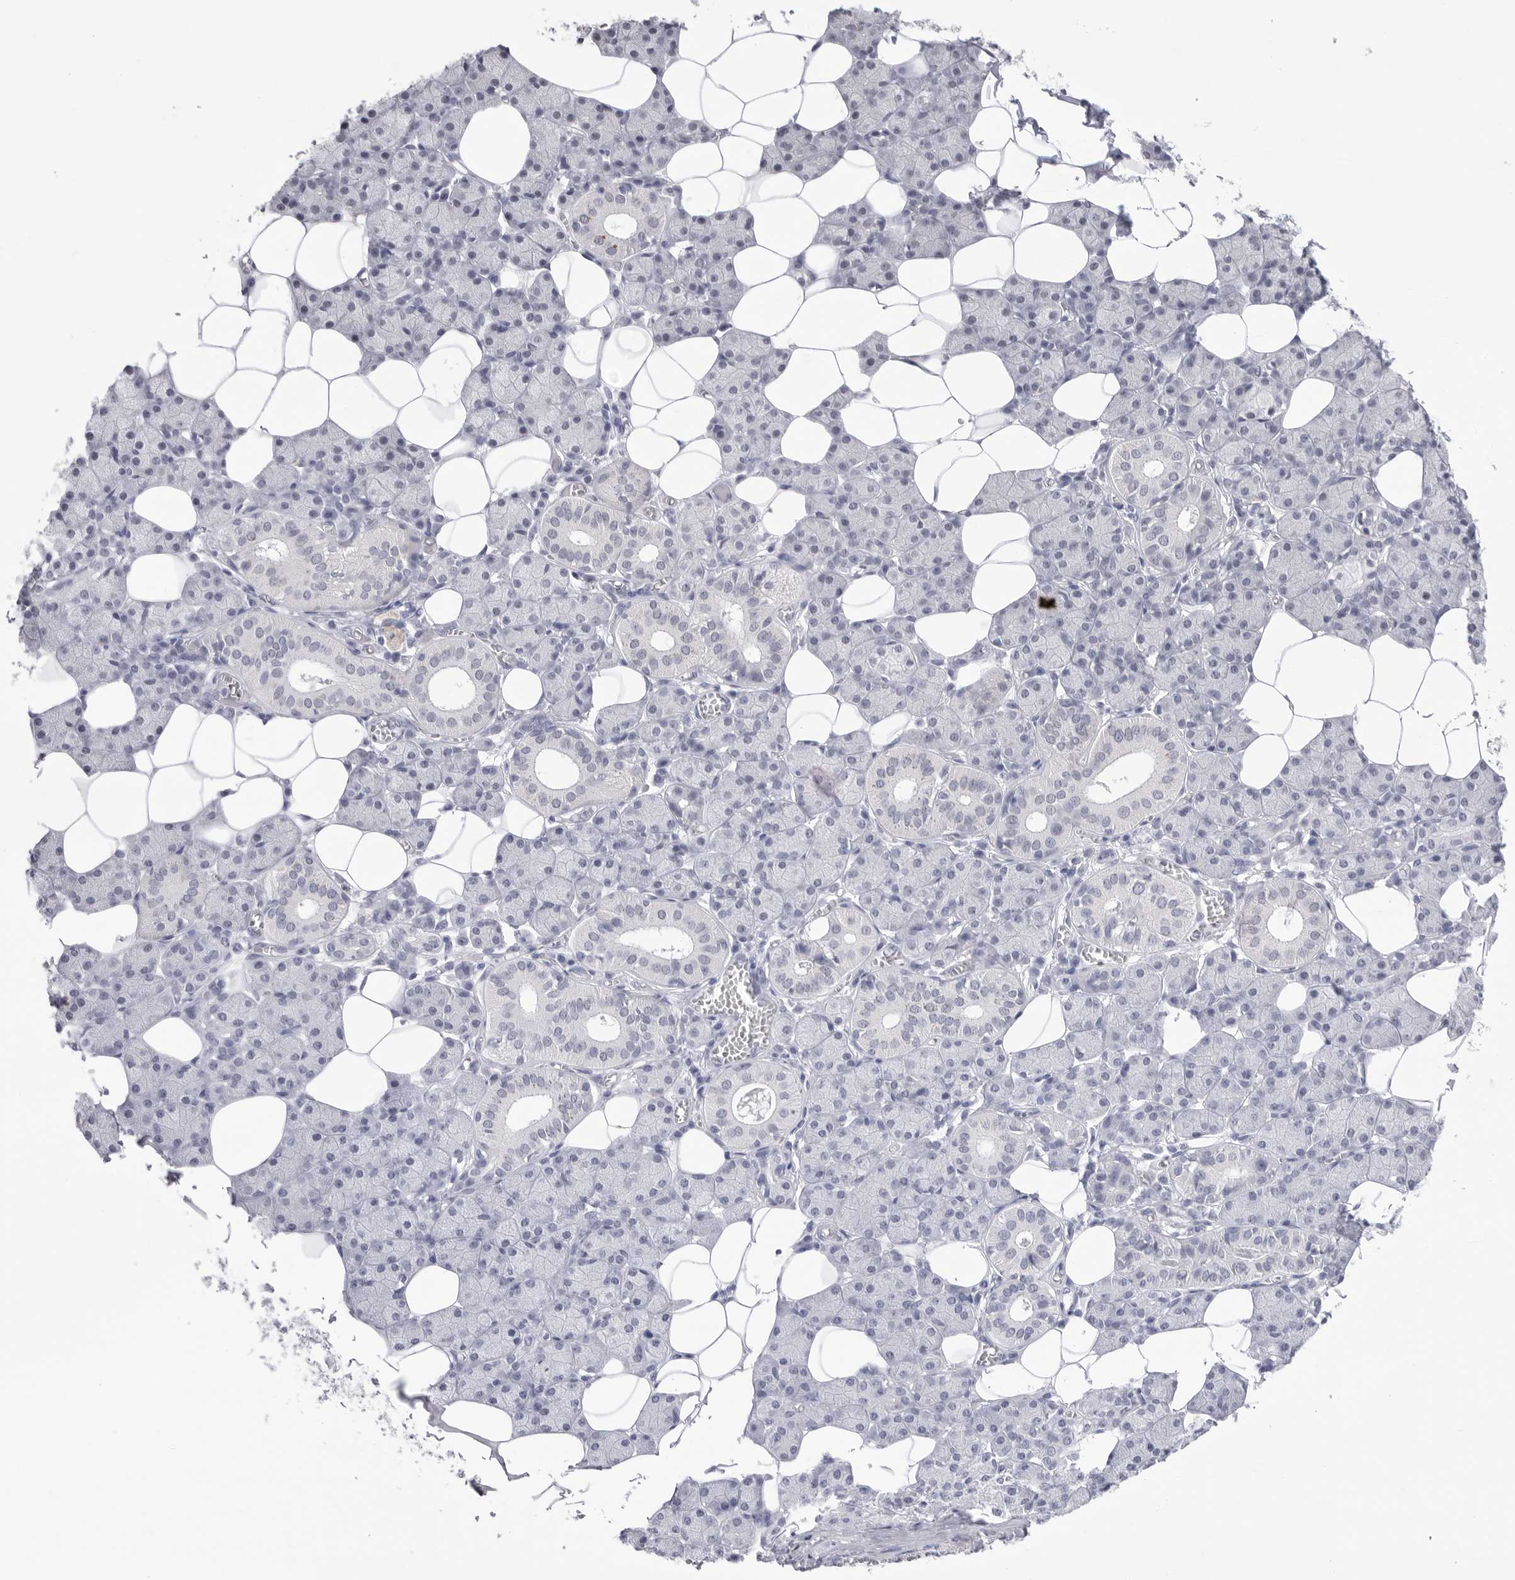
{"staining": {"intensity": "moderate", "quantity": "<25%", "location": "cytoplasmic/membranous"}, "tissue": "salivary gland", "cell_type": "Glandular cells", "image_type": "normal", "snomed": [{"axis": "morphology", "description": "Normal tissue, NOS"}, {"axis": "topography", "description": "Salivary gland"}], "caption": "This photomicrograph reveals immunohistochemistry (IHC) staining of normal human salivary gland, with low moderate cytoplasmic/membranous positivity in approximately <25% of glandular cells.", "gene": "BCLAF3", "patient": {"sex": "female", "age": 33}}